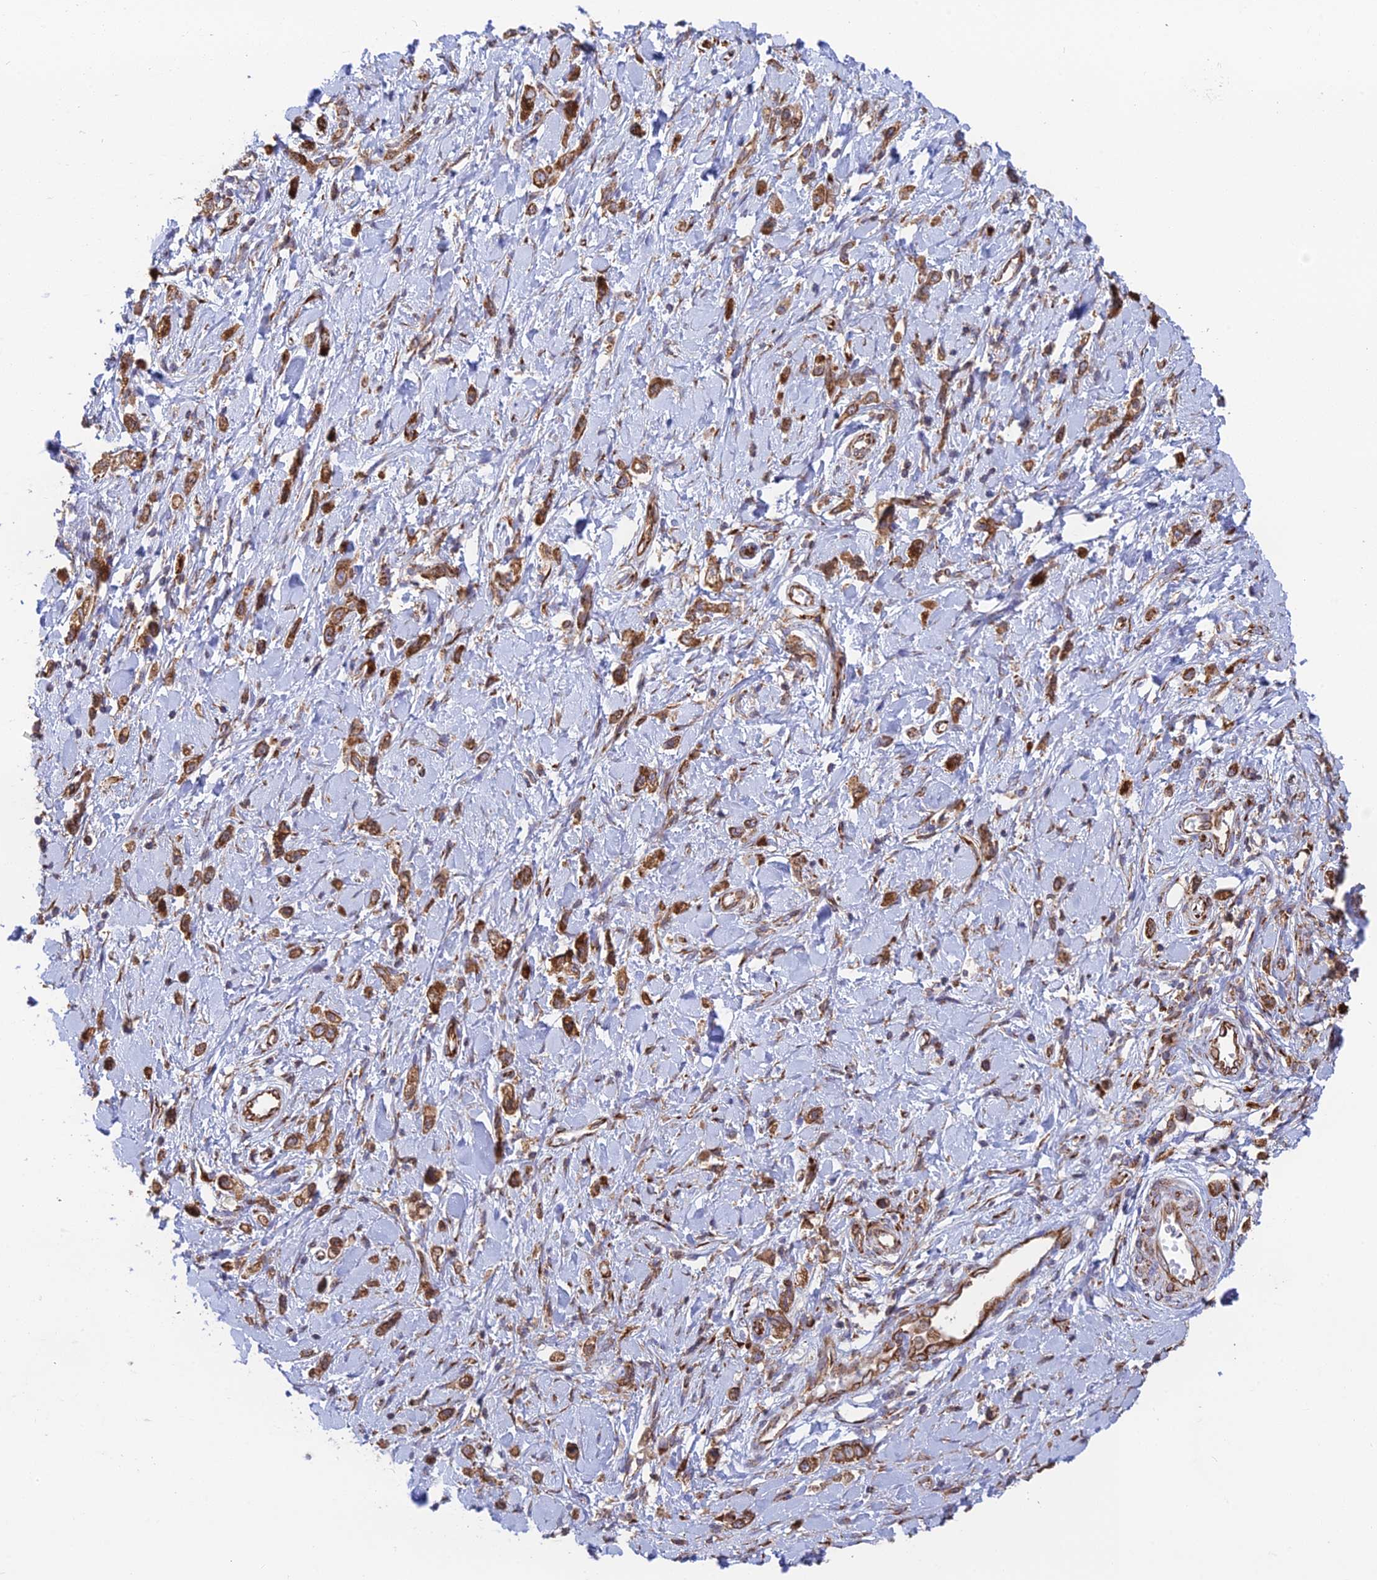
{"staining": {"intensity": "moderate", "quantity": ">75%", "location": "cytoplasmic/membranous"}, "tissue": "stomach cancer", "cell_type": "Tumor cells", "image_type": "cancer", "snomed": [{"axis": "morphology", "description": "Adenocarcinoma, NOS"}, {"axis": "topography", "description": "Stomach"}], "caption": "High-magnification brightfield microscopy of stomach cancer (adenocarcinoma) stained with DAB (brown) and counterstained with hematoxylin (blue). tumor cells exhibit moderate cytoplasmic/membranous expression is appreciated in approximately>75% of cells.", "gene": "CCDC69", "patient": {"sex": "female", "age": 65}}